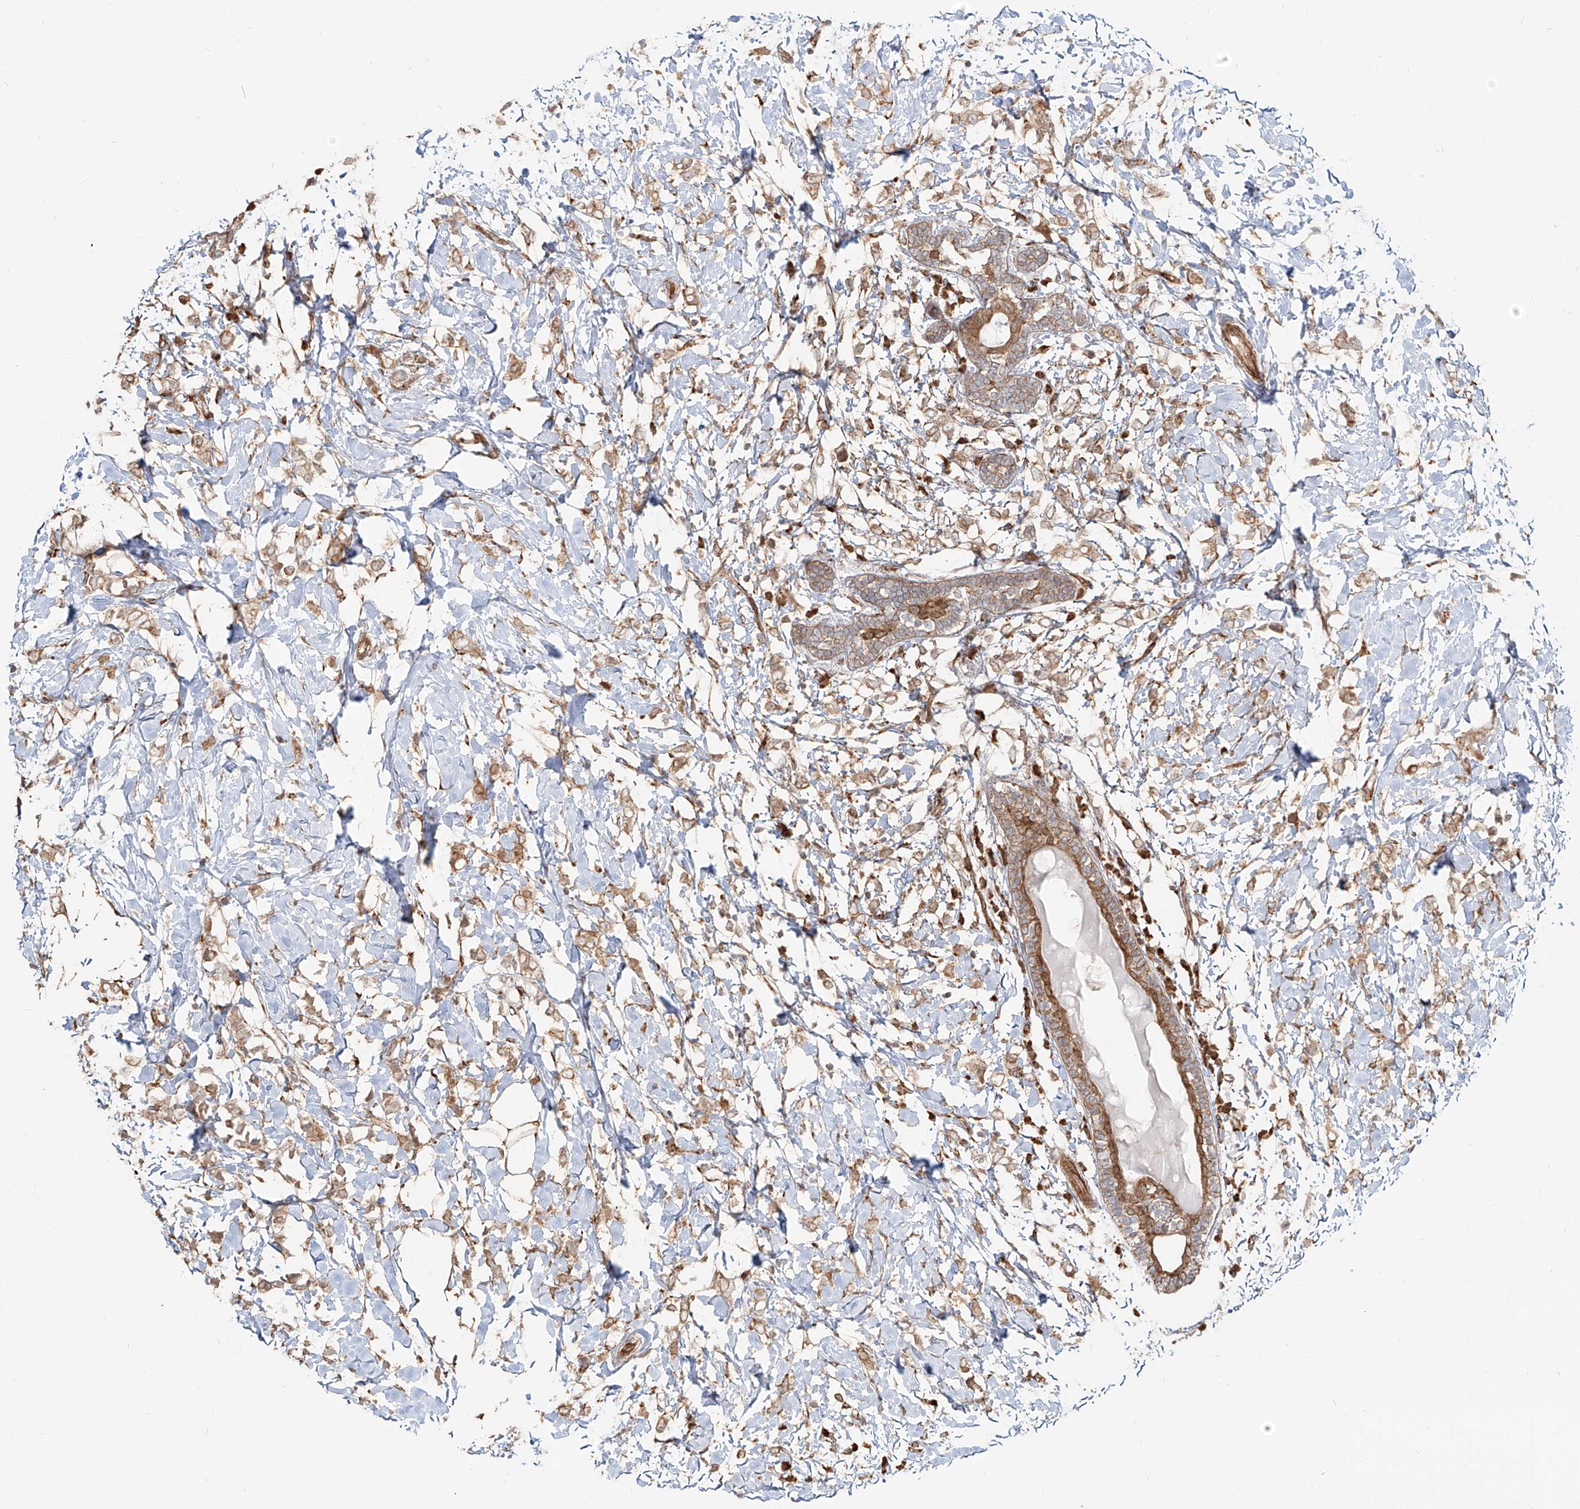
{"staining": {"intensity": "moderate", "quantity": ">75%", "location": "cytoplasmic/membranous"}, "tissue": "breast cancer", "cell_type": "Tumor cells", "image_type": "cancer", "snomed": [{"axis": "morphology", "description": "Normal tissue, NOS"}, {"axis": "morphology", "description": "Lobular carcinoma"}, {"axis": "topography", "description": "Breast"}], "caption": "Breast cancer (lobular carcinoma) was stained to show a protein in brown. There is medium levels of moderate cytoplasmic/membranous expression in approximately >75% of tumor cells. Nuclei are stained in blue.", "gene": "UBE2K", "patient": {"sex": "female", "age": 47}}